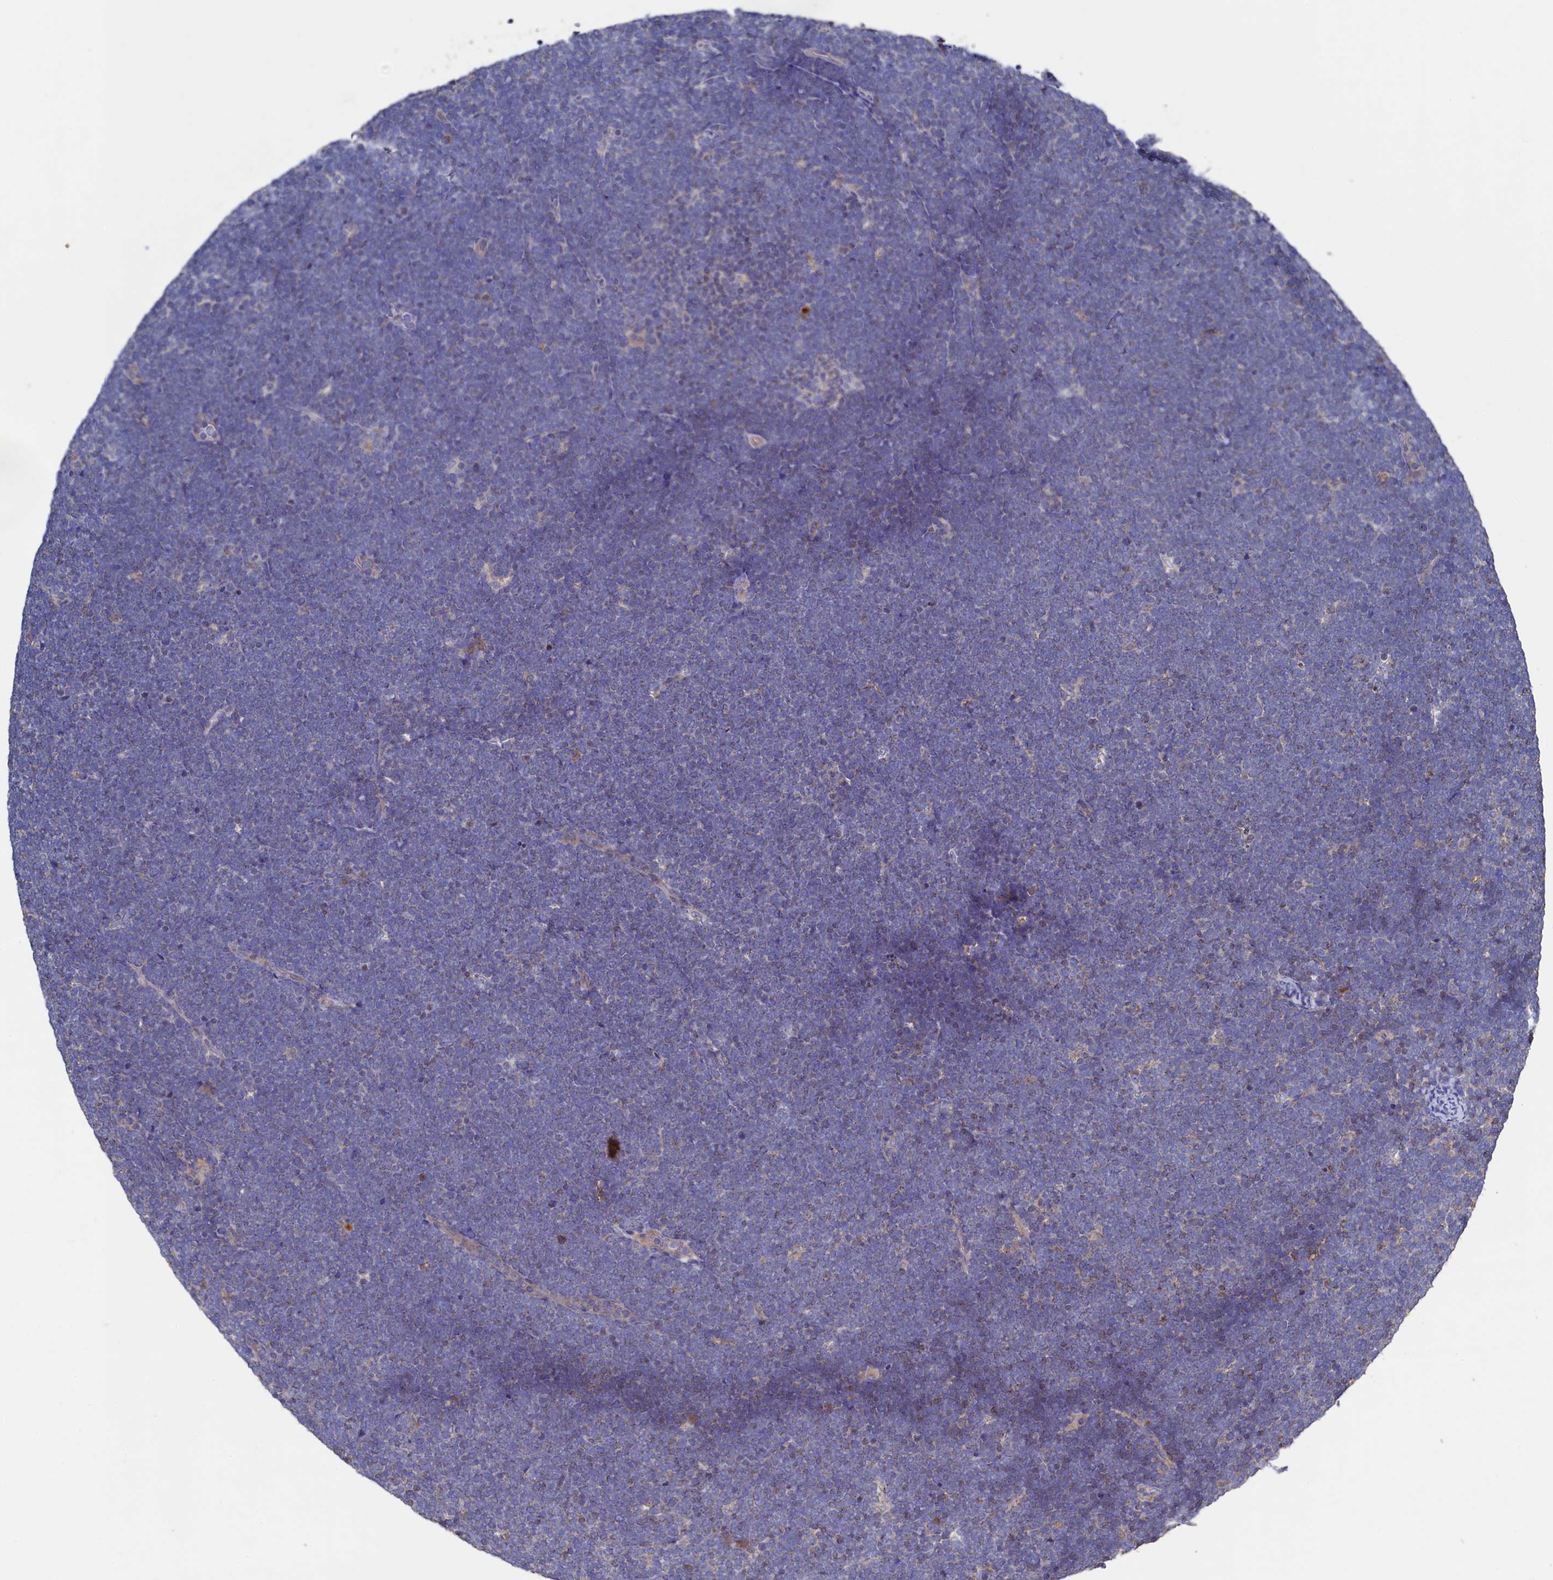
{"staining": {"intensity": "negative", "quantity": "none", "location": "none"}, "tissue": "lymphoma", "cell_type": "Tumor cells", "image_type": "cancer", "snomed": [{"axis": "morphology", "description": "Malignant lymphoma, non-Hodgkin's type, High grade"}, {"axis": "topography", "description": "Lymph node"}], "caption": "A photomicrograph of human lymphoma is negative for staining in tumor cells.", "gene": "TK2", "patient": {"sex": "male", "age": 13}}